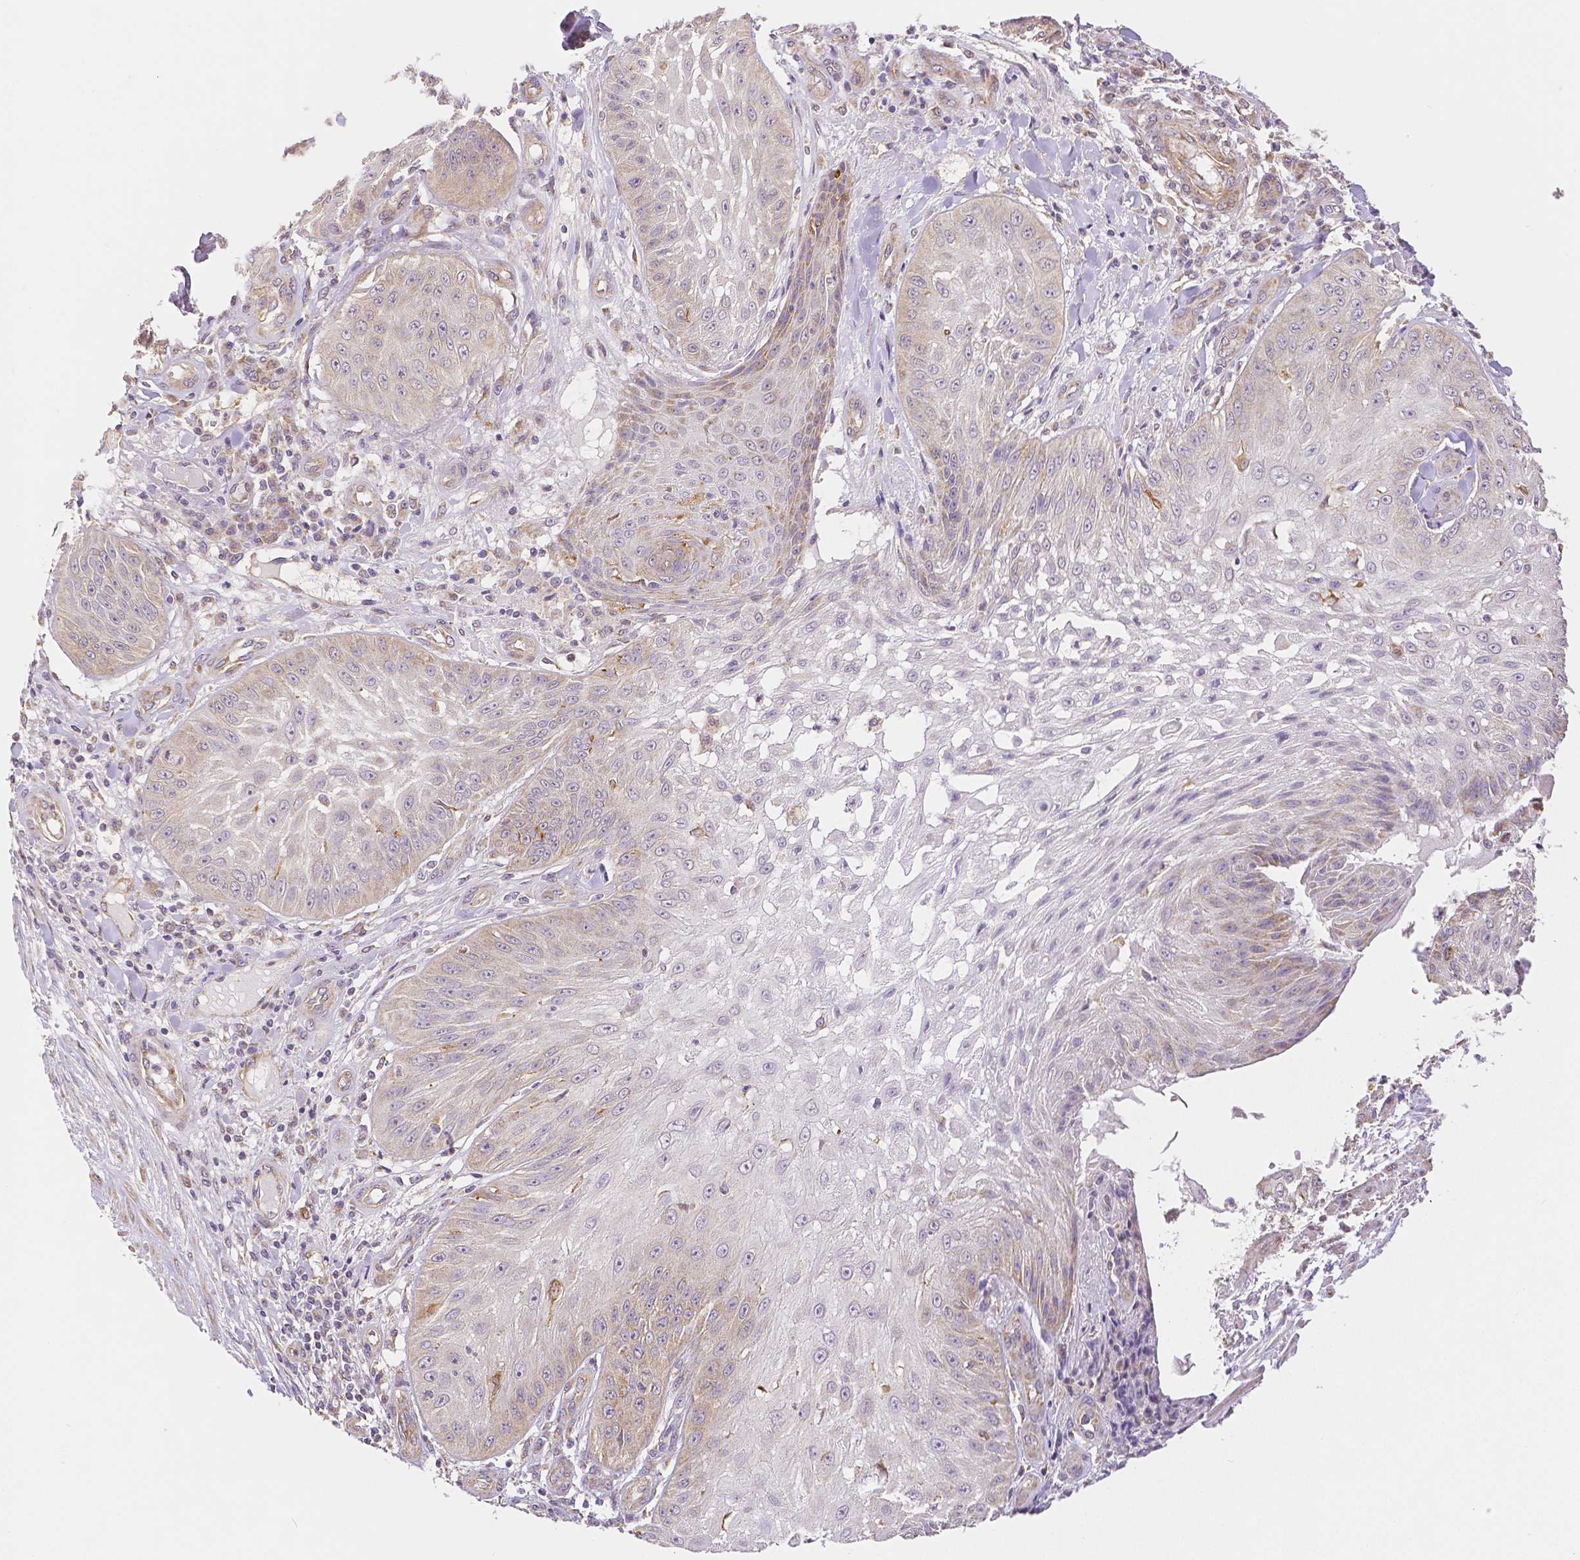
{"staining": {"intensity": "moderate", "quantity": "<25%", "location": "cytoplasmic/membranous"}, "tissue": "skin cancer", "cell_type": "Tumor cells", "image_type": "cancer", "snomed": [{"axis": "morphology", "description": "Squamous cell carcinoma, NOS"}, {"axis": "topography", "description": "Skin"}], "caption": "Protein expression by immunohistochemistry displays moderate cytoplasmic/membranous positivity in about <25% of tumor cells in squamous cell carcinoma (skin).", "gene": "RHOT1", "patient": {"sex": "male", "age": 70}}